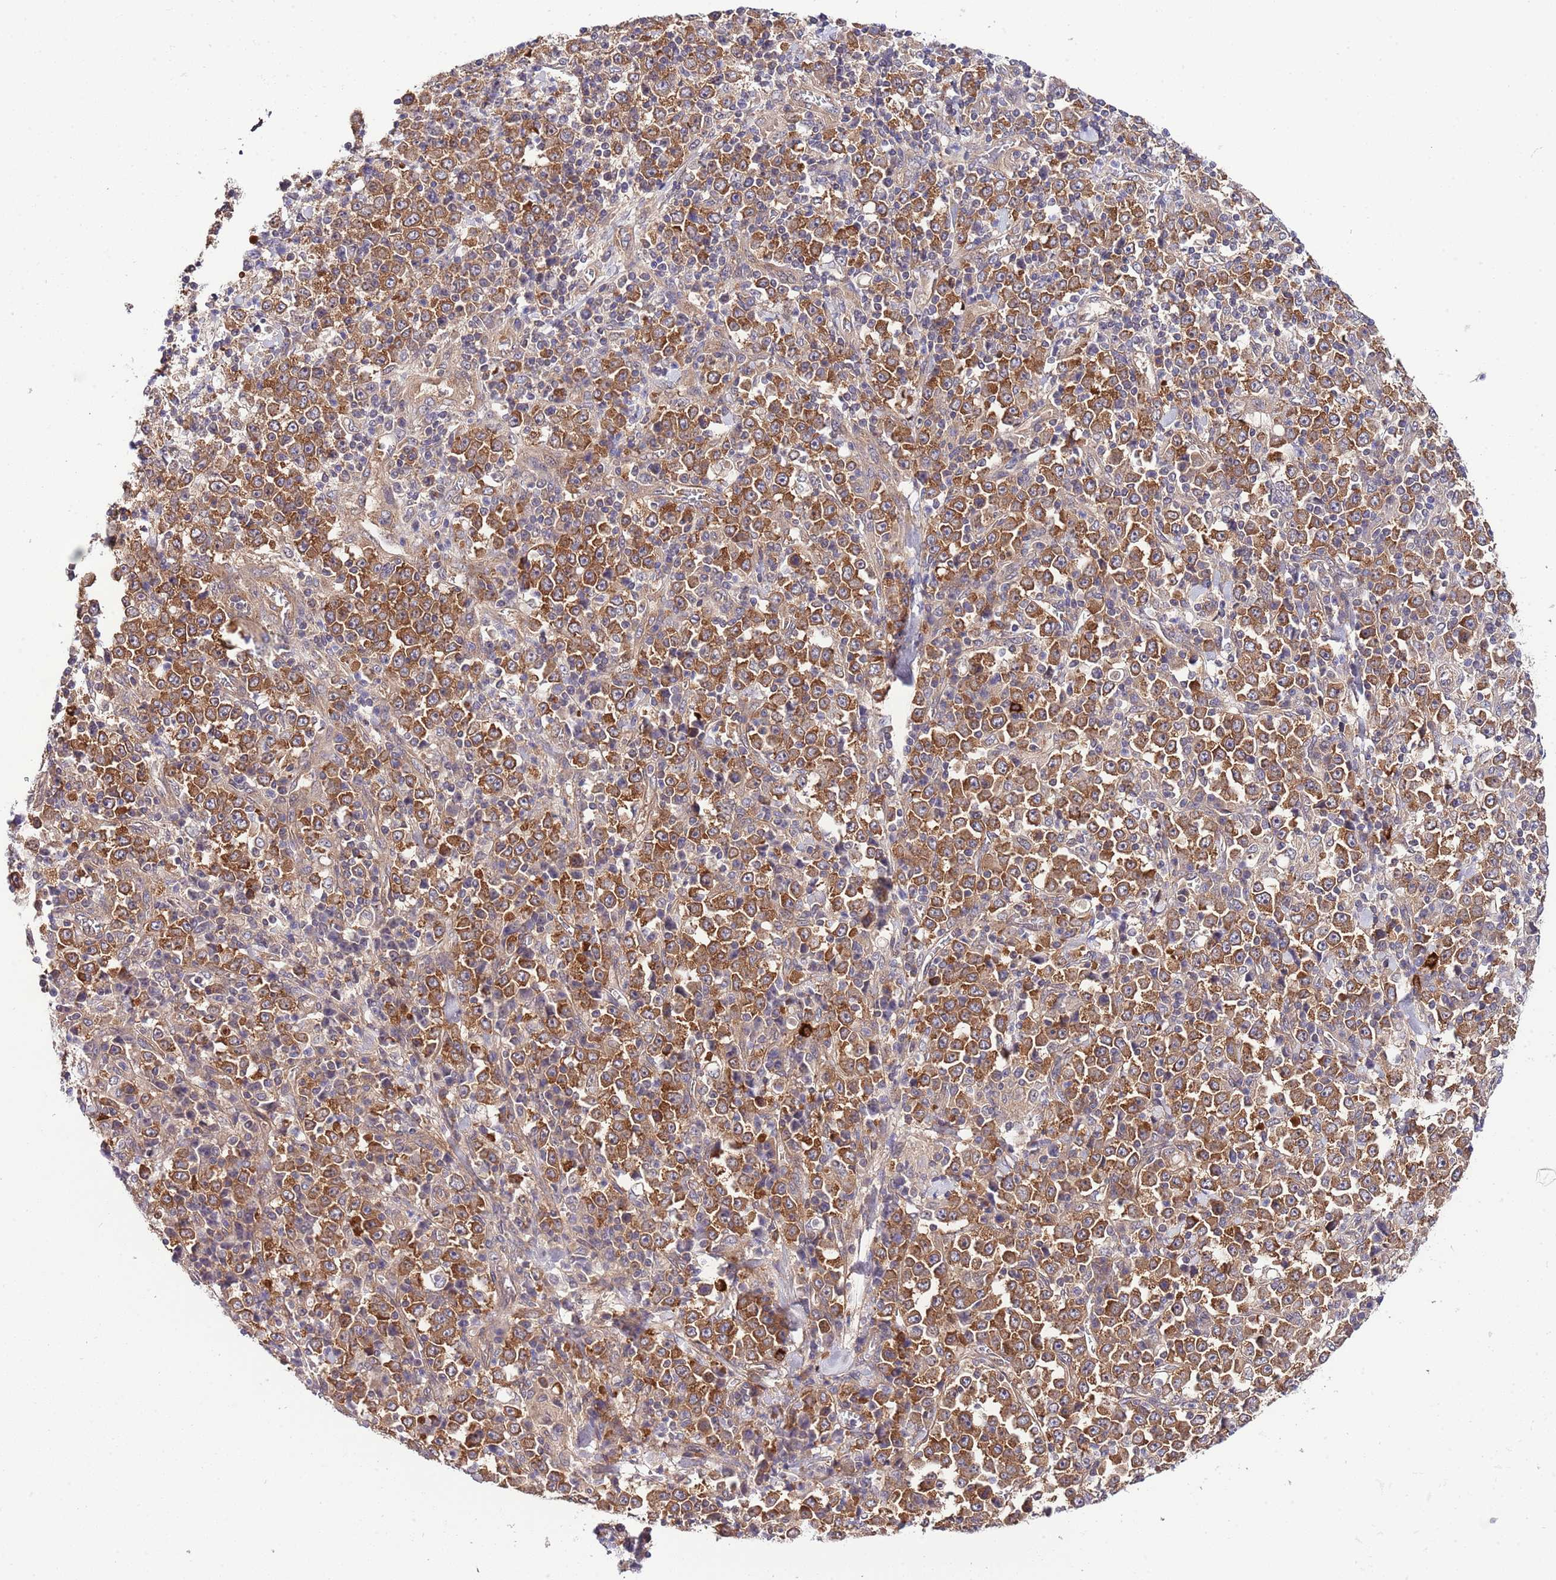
{"staining": {"intensity": "moderate", "quantity": ">75%", "location": "cytoplasmic/membranous"}, "tissue": "stomach cancer", "cell_type": "Tumor cells", "image_type": "cancer", "snomed": [{"axis": "morphology", "description": "Normal tissue, NOS"}, {"axis": "morphology", "description": "Adenocarcinoma, NOS"}, {"axis": "topography", "description": "Stomach, upper"}, {"axis": "topography", "description": "Stomach"}], "caption": "Stomach cancer tissue demonstrates moderate cytoplasmic/membranous staining in approximately >75% of tumor cells, visualized by immunohistochemistry.", "gene": "DONSON", "patient": {"sex": "male", "age": 59}}